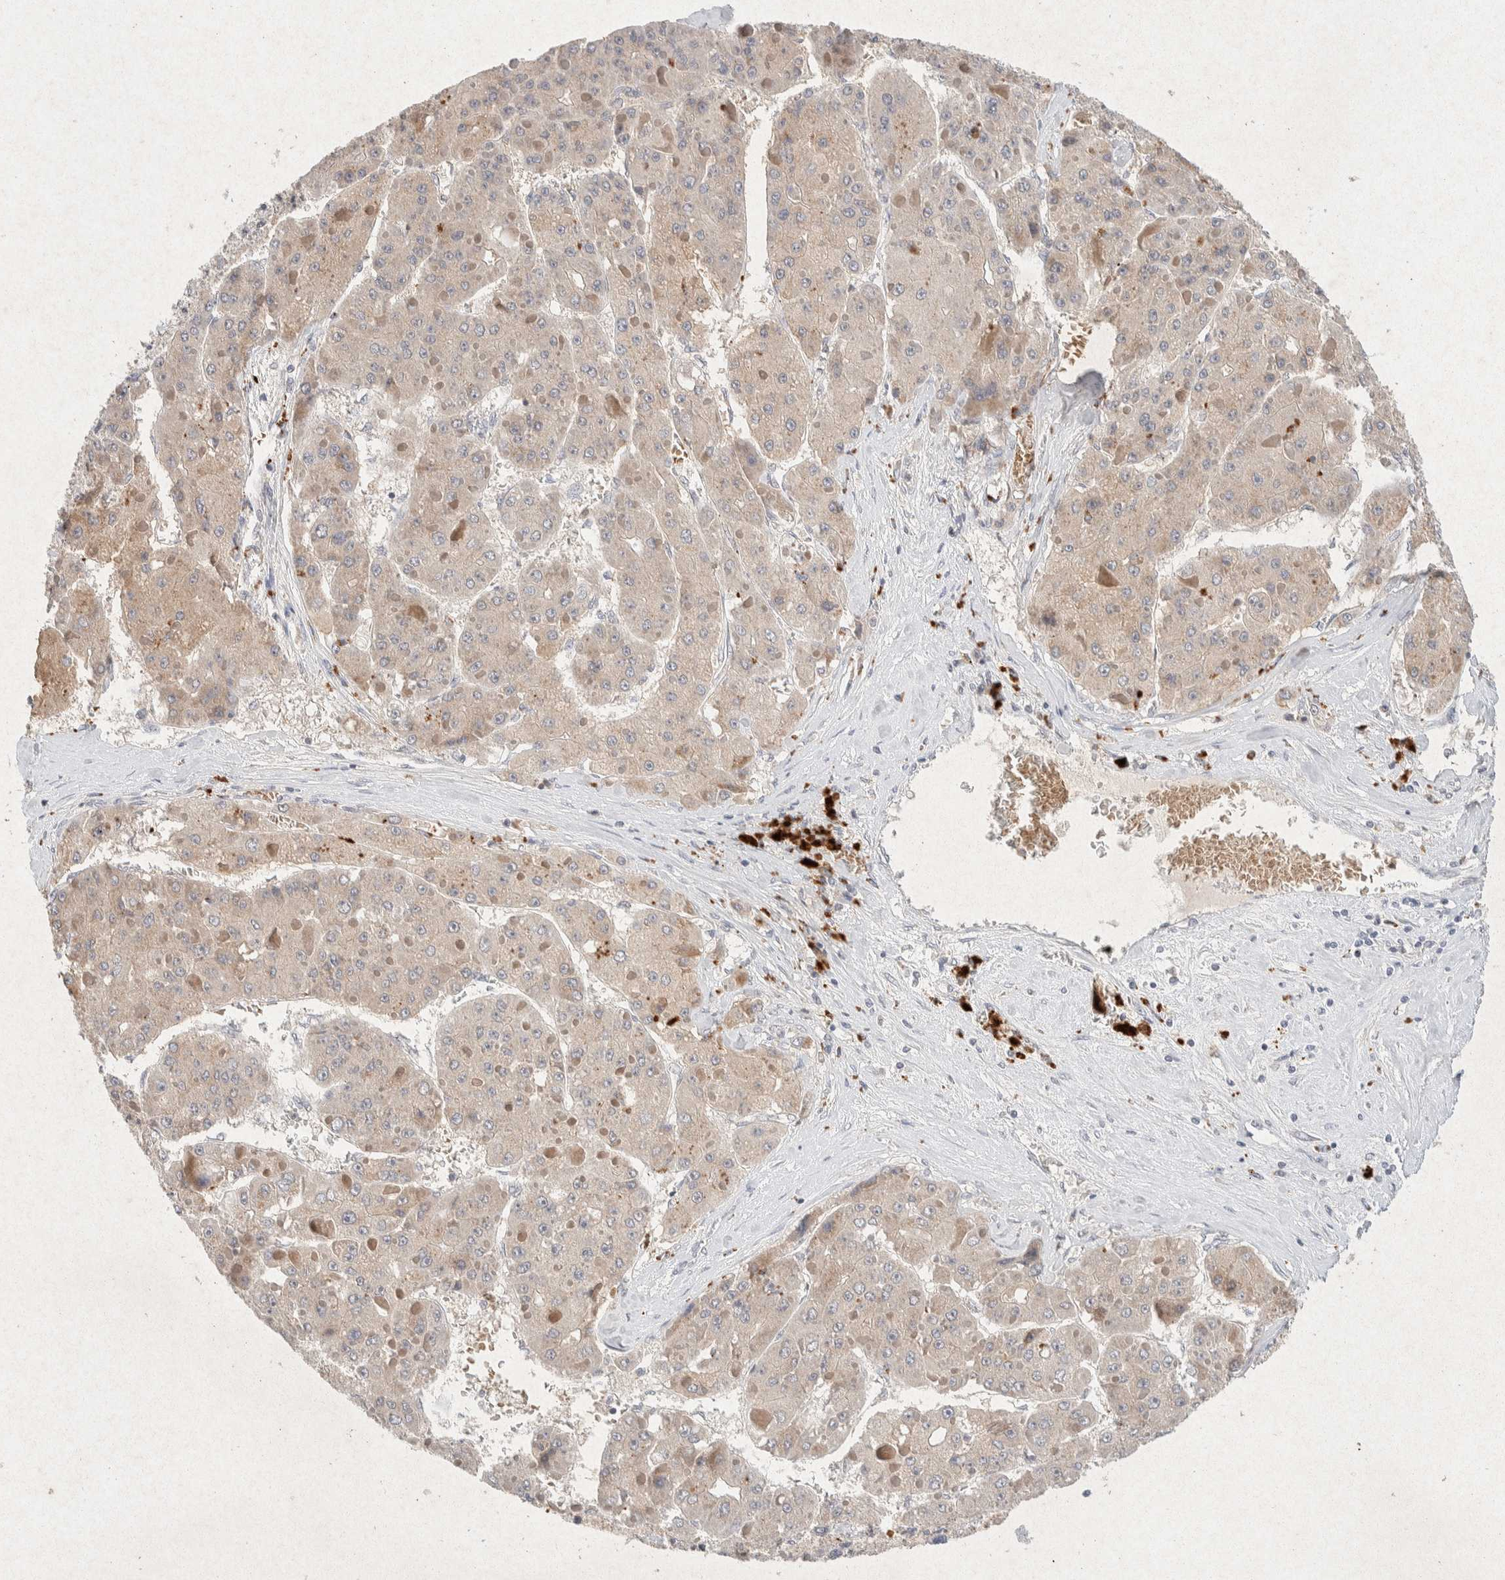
{"staining": {"intensity": "weak", "quantity": ">75%", "location": "cytoplasmic/membranous"}, "tissue": "liver cancer", "cell_type": "Tumor cells", "image_type": "cancer", "snomed": [{"axis": "morphology", "description": "Carcinoma, Hepatocellular, NOS"}, {"axis": "topography", "description": "Liver"}], "caption": "Protein expression analysis of human hepatocellular carcinoma (liver) reveals weak cytoplasmic/membranous expression in approximately >75% of tumor cells.", "gene": "GNAI1", "patient": {"sex": "female", "age": 73}}